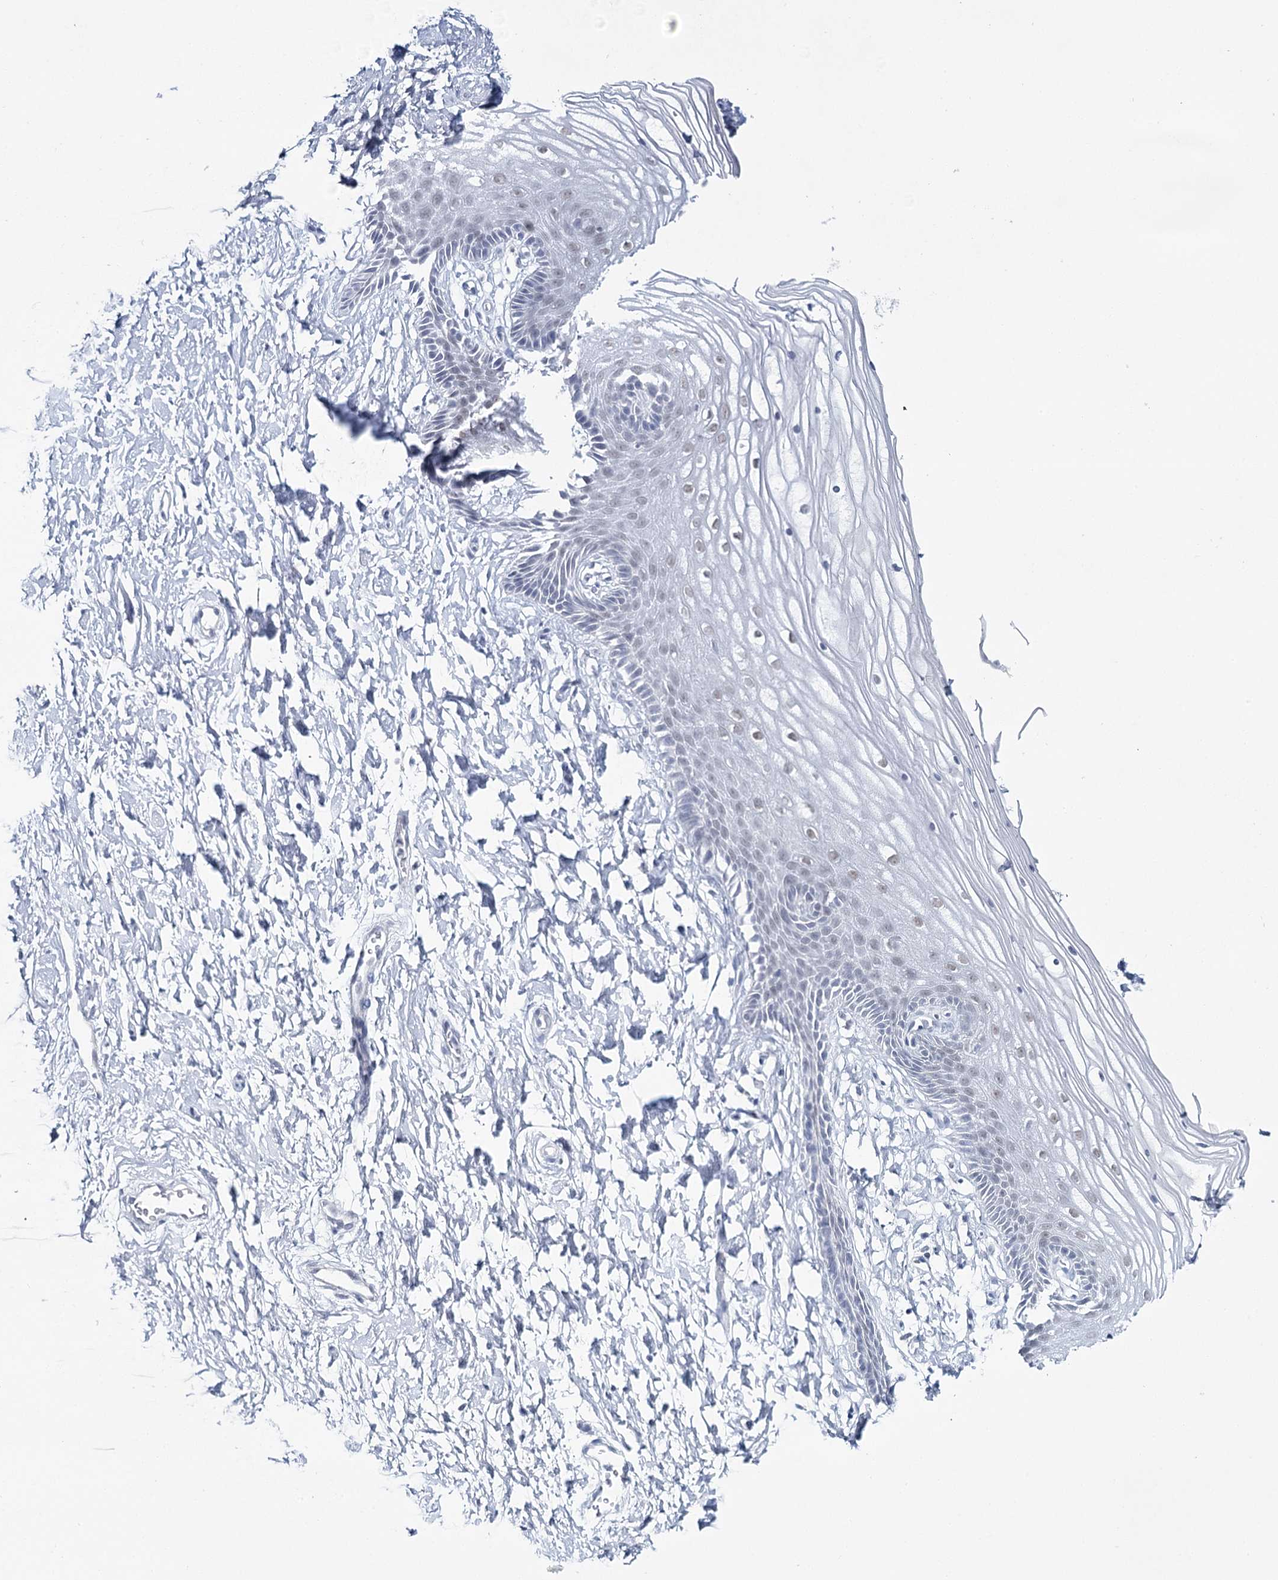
{"staining": {"intensity": "weak", "quantity": "25%-75%", "location": "nuclear"}, "tissue": "vagina", "cell_type": "Squamous epithelial cells", "image_type": "normal", "snomed": [{"axis": "morphology", "description": "Normal tissue, NOS"}, {"axis": "topography", "description": "Vagina"}, {"axis": "topography", "description": "Cervix"}], "caption": "Immunohistochemical staining of unremarkable vagina shows weak nuclear protein staining in about 25%-75% of squamous epithelial cells.", "gene": "ZC3H8", "patient": {"sex": "female", "age": 40}}